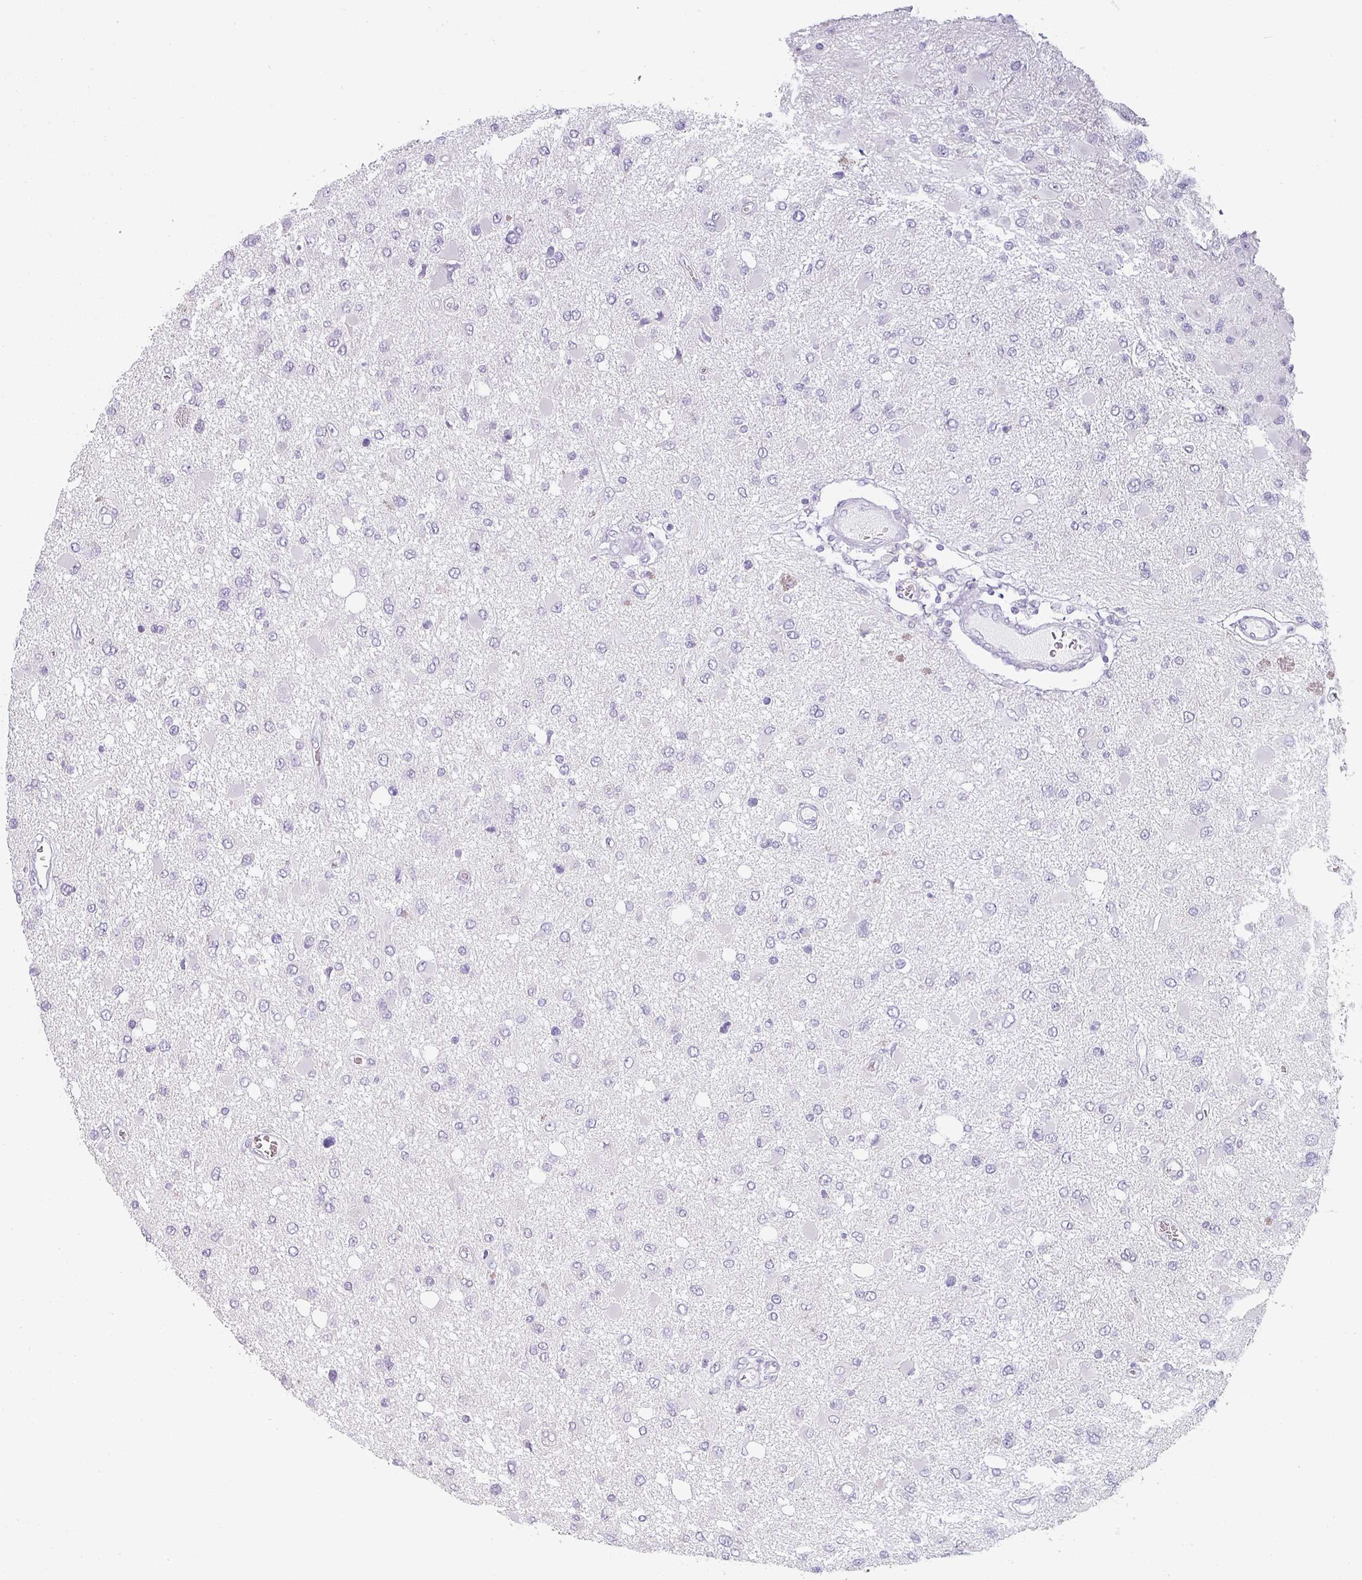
{"staining": {"intensity": "negative", "quantity": "none", "location": "none"}, "tissue": "glioma", "cell_type": "Tumor cells", "image_type": "cancer", "snomed": [{"axis": "morphology", "description": "Glioma, malignant, High grade"}, {"axis": "topography", "description": "Brain"}], "caption": "DAB (3,3'-diaminobenzidine) immunohistochemical staining of malignant glioma (high-grade) reveals no significant staining in tumor cells. Brightfield microscopy of immunohistochemistry stained with DAB (3,3'-diaminobenzidine) (brown) and hematoxylin (blue), captured at high magnification.", "gene": "SFTPA1", "patient": {"sex": "male", "age": 53}}